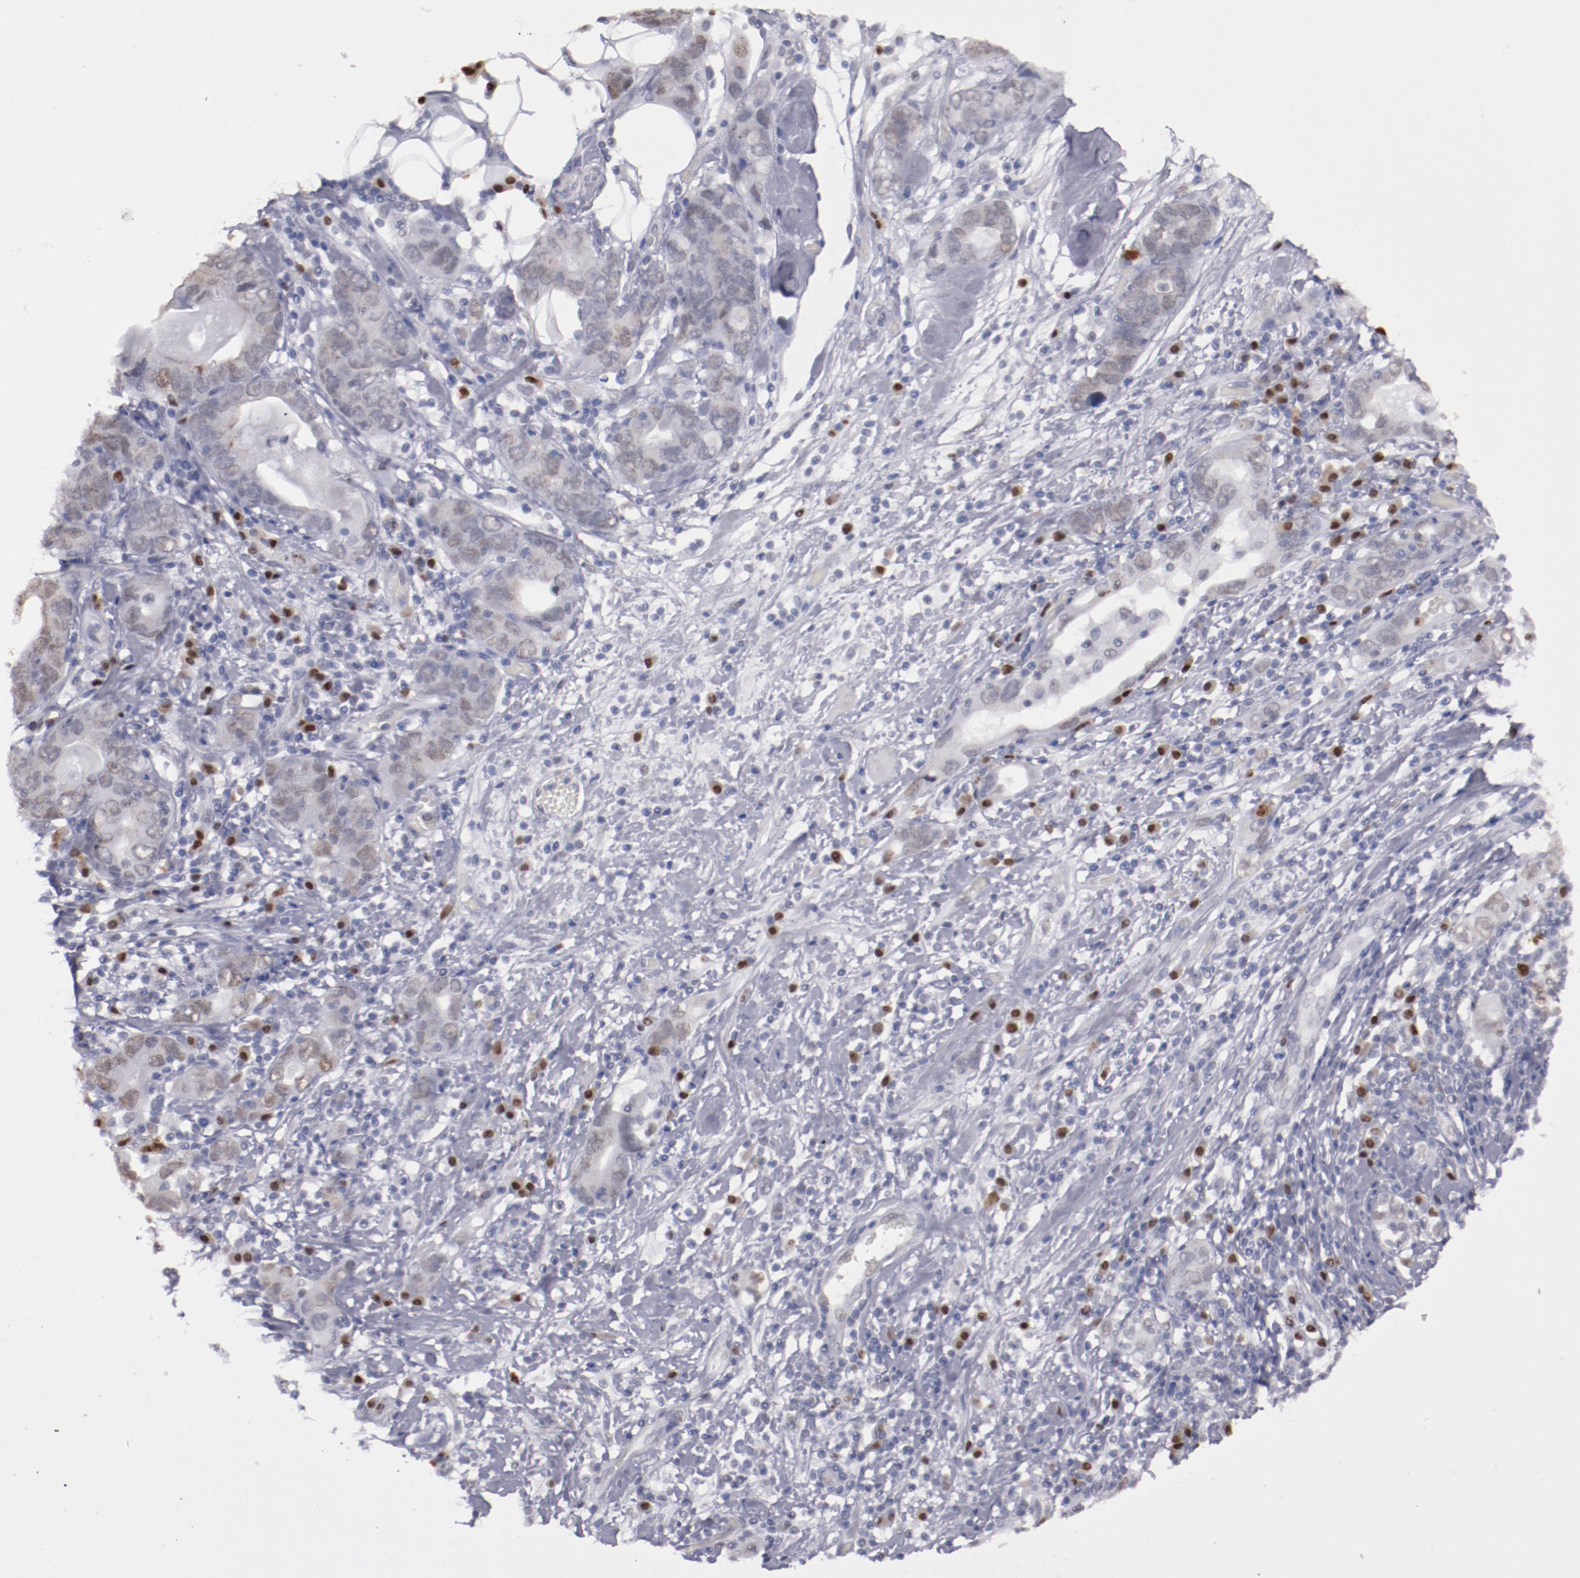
{"staining": {"intensity": "weak", "quantity": "25%-75%", "location": "nuclear"}, "tissue": "stomach cancer", "cell_type": "Tumor cells", "image_type": "cancer", "snomed": [{"axis": "morphology", "description": "Adenocarcinoma, NOS"}, {"axis": "topography", "description": "Stomach, lower"}], "caption": "This is a photomicrograph of IHC staining of adenocarcinoma (stomach), which shows weak expression in the nuclear of tumor cells.", "gene": "IRF4", "patient": {"sex": "female", "age": 93}}